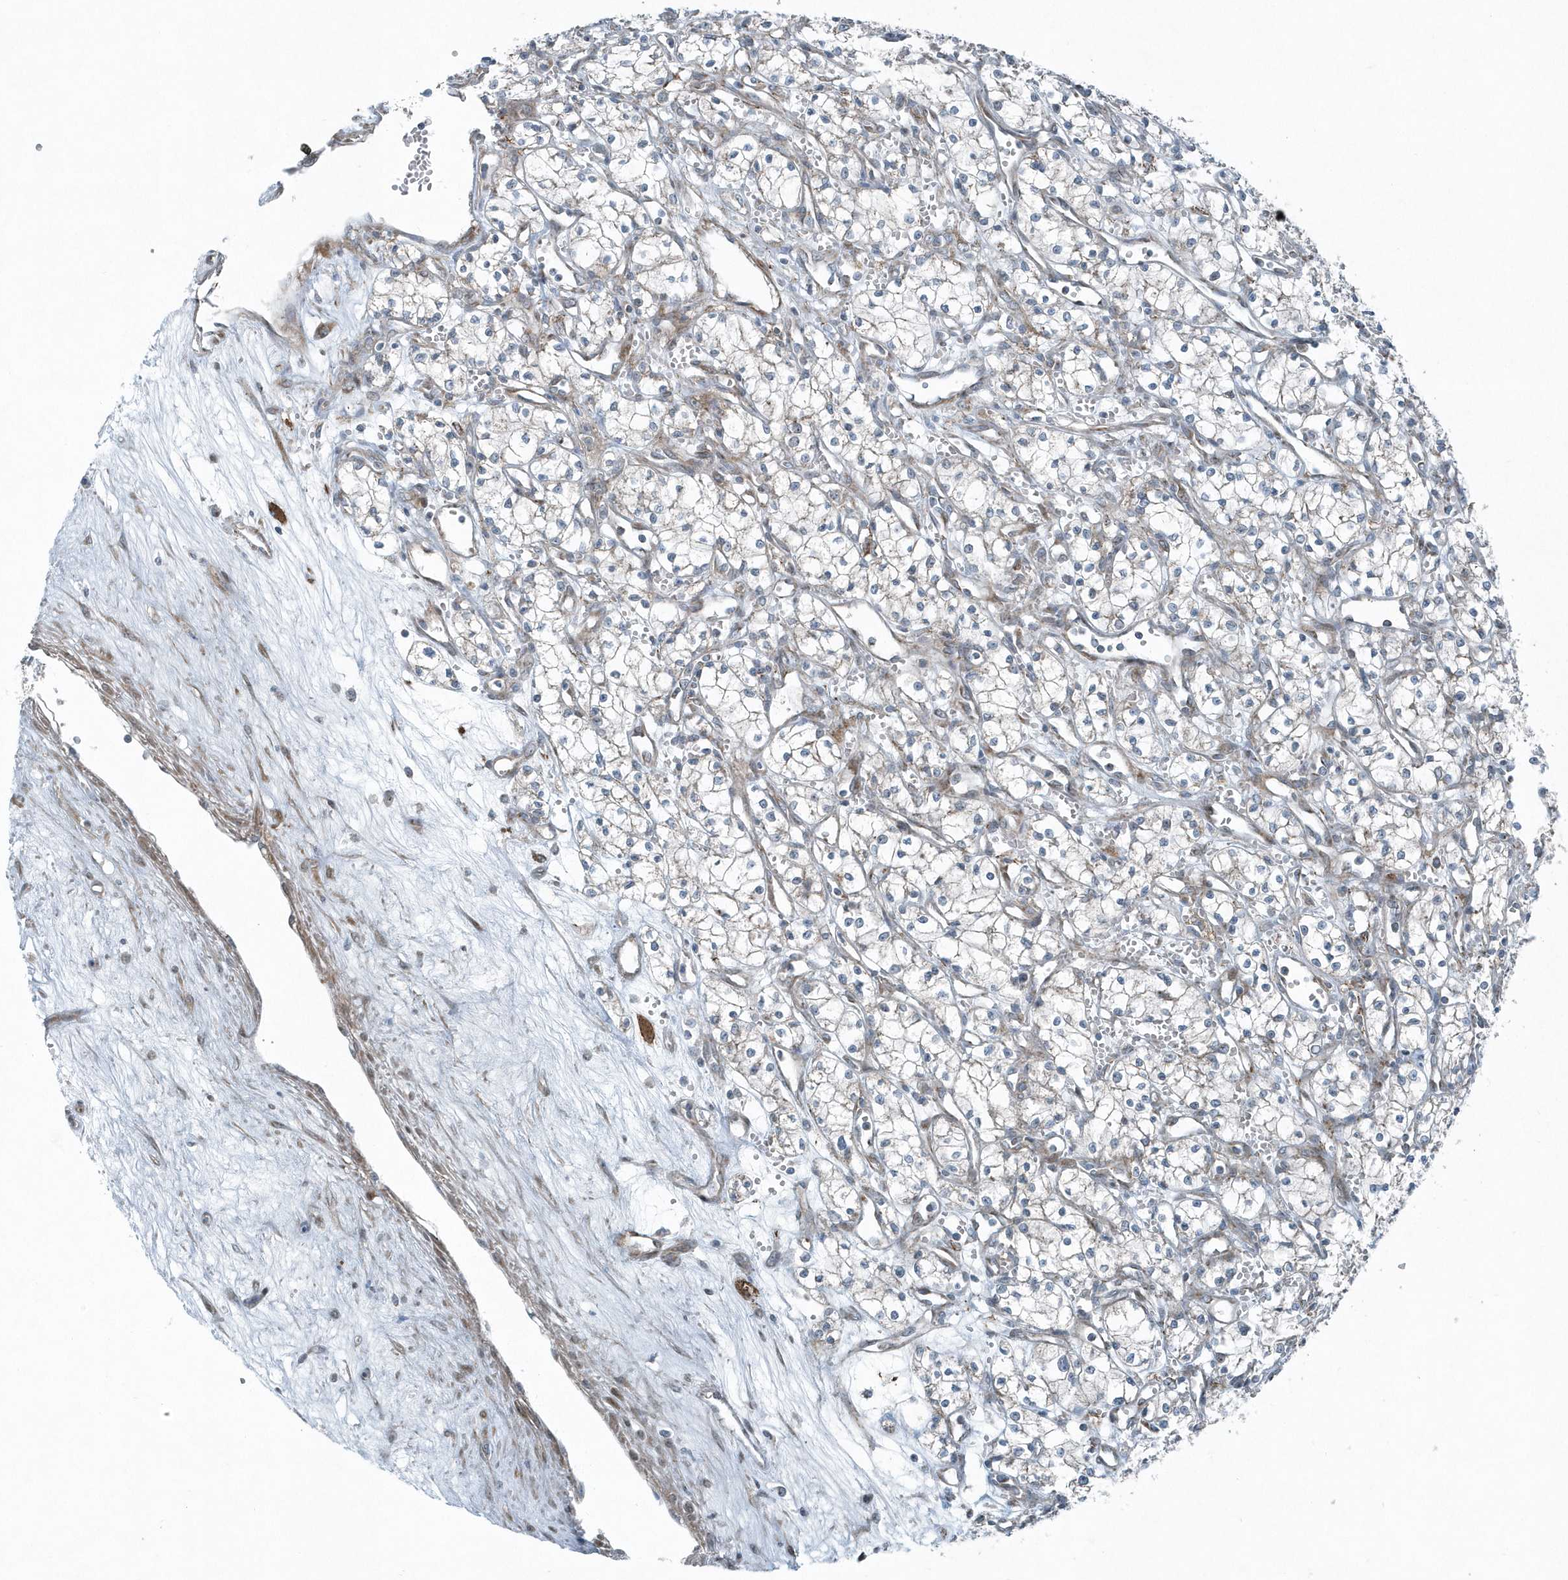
{"staining": {"intensity": "negative", "quantity": "none", "location": "none"}, "tissue": "renal cancer", "cell_type": "Tumor cells", "image_type": "cancer", "snomed": [{"axis": "morphology", "description": "Adenocarcinoma, NOS"}, {"axis": "topography", "description": "Kidney"}], "caption": "Immunohistochemistry (IHC) micrograph of neoplastic tissue: renal cancer (adenocarcinoma) stained with DAB displays no significant protein expression in tumor cells. (Stains: DAB immunohistochemistry with hematoxylin counter stain, Microscopy: brightfield microscopy at high magnification).", "gene": "GCC2", "patient": {"sex": "male", "age": 59}}